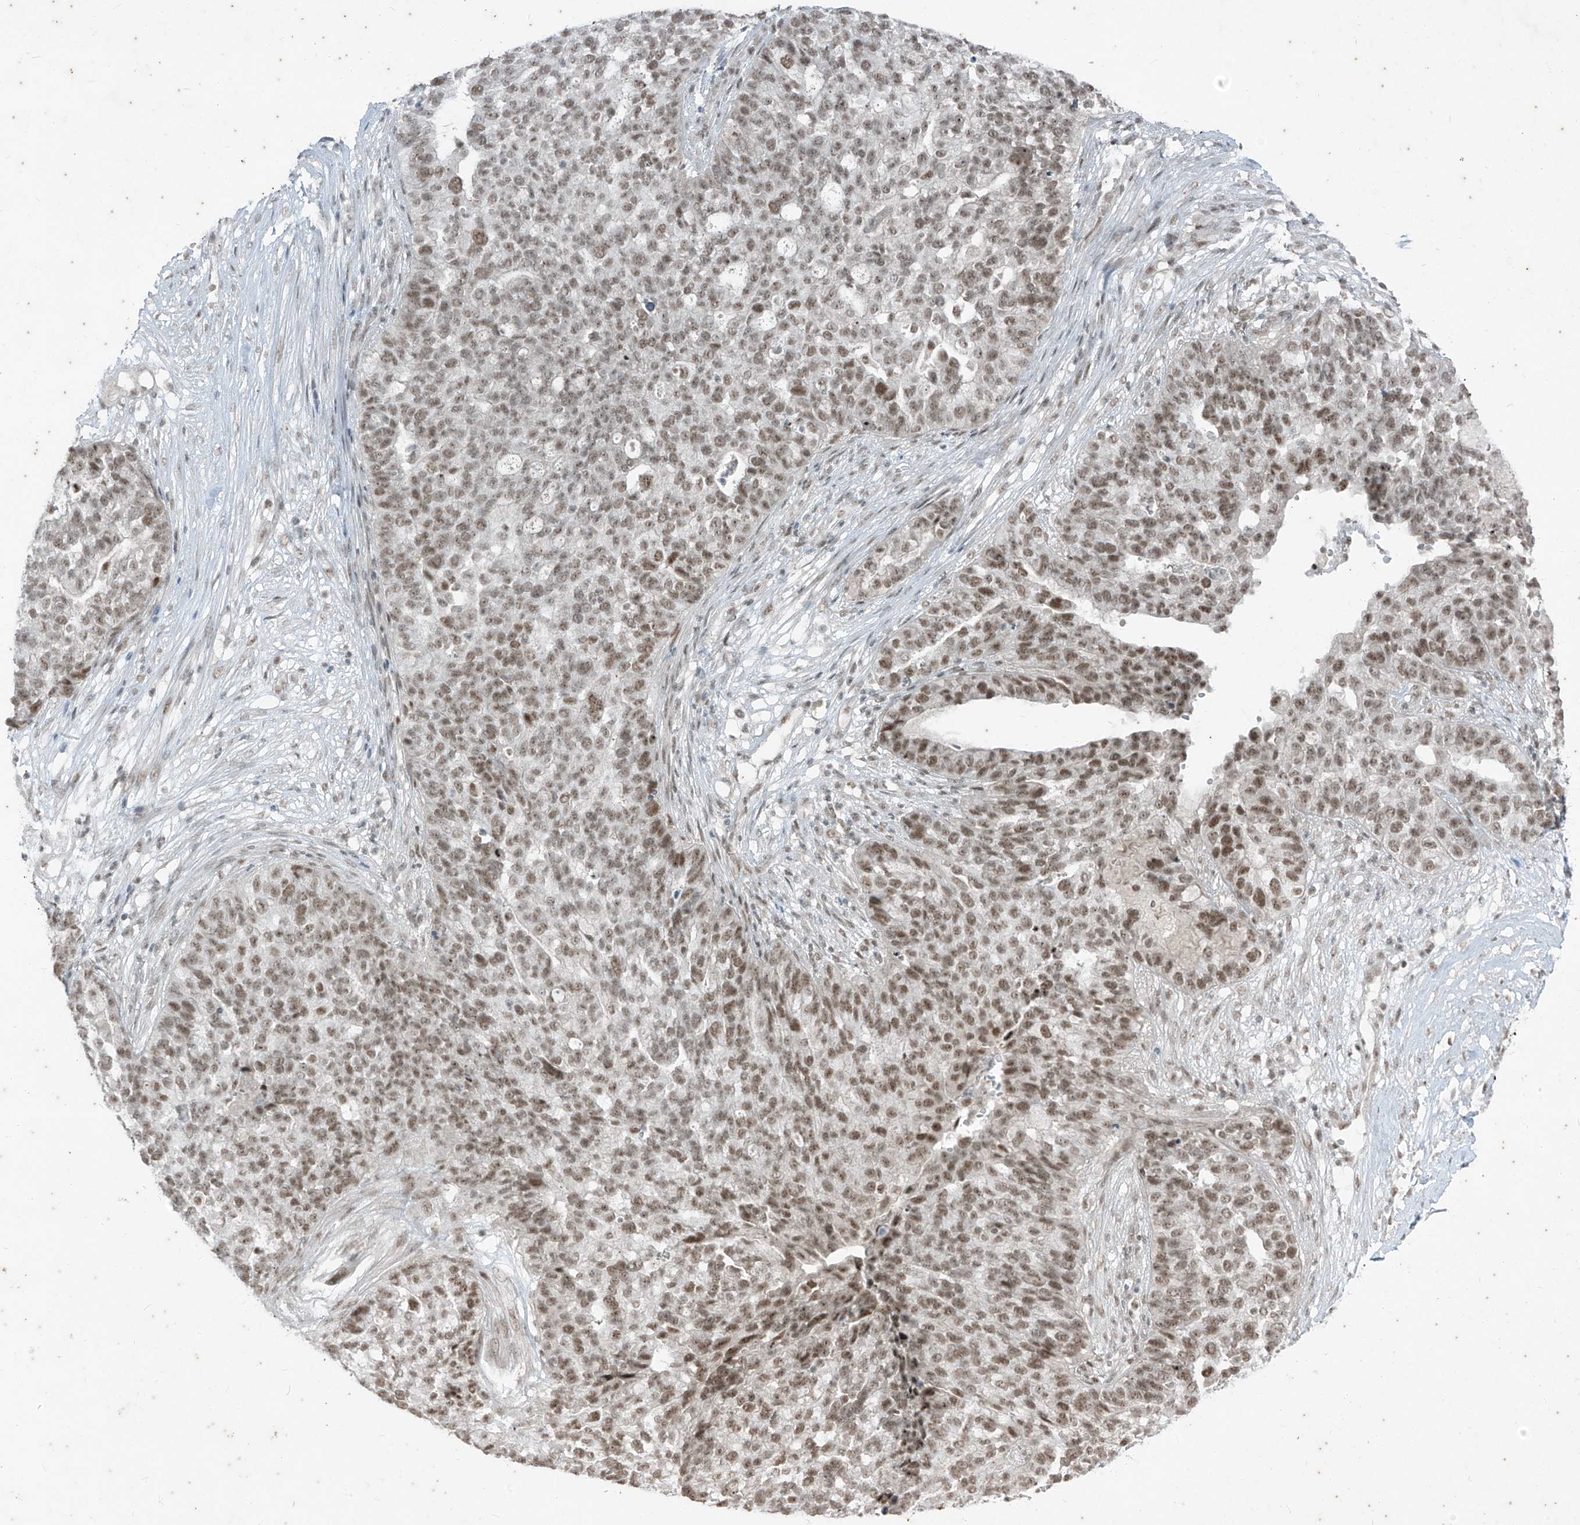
{"staining": {"intensity": "moderate", "quantity": ">75%", "location": "nuclear"}, "tissue": "ovarian cancer", "cell_type": "Tumor cells", "image_type": "cancer", "snomed": [{"axis": "morphology", "description": "Cystadenocarcinoma, serous, NOS"}, {"axis": "topography", "description": "Ovary"}], "caption": "This is an image of IHC staining of ovarian cancer, which shows moderate expression in the nuclear of tumor cells.", "gene": "ZNF354B", "patient": {"sex": "female", "age": 59}}